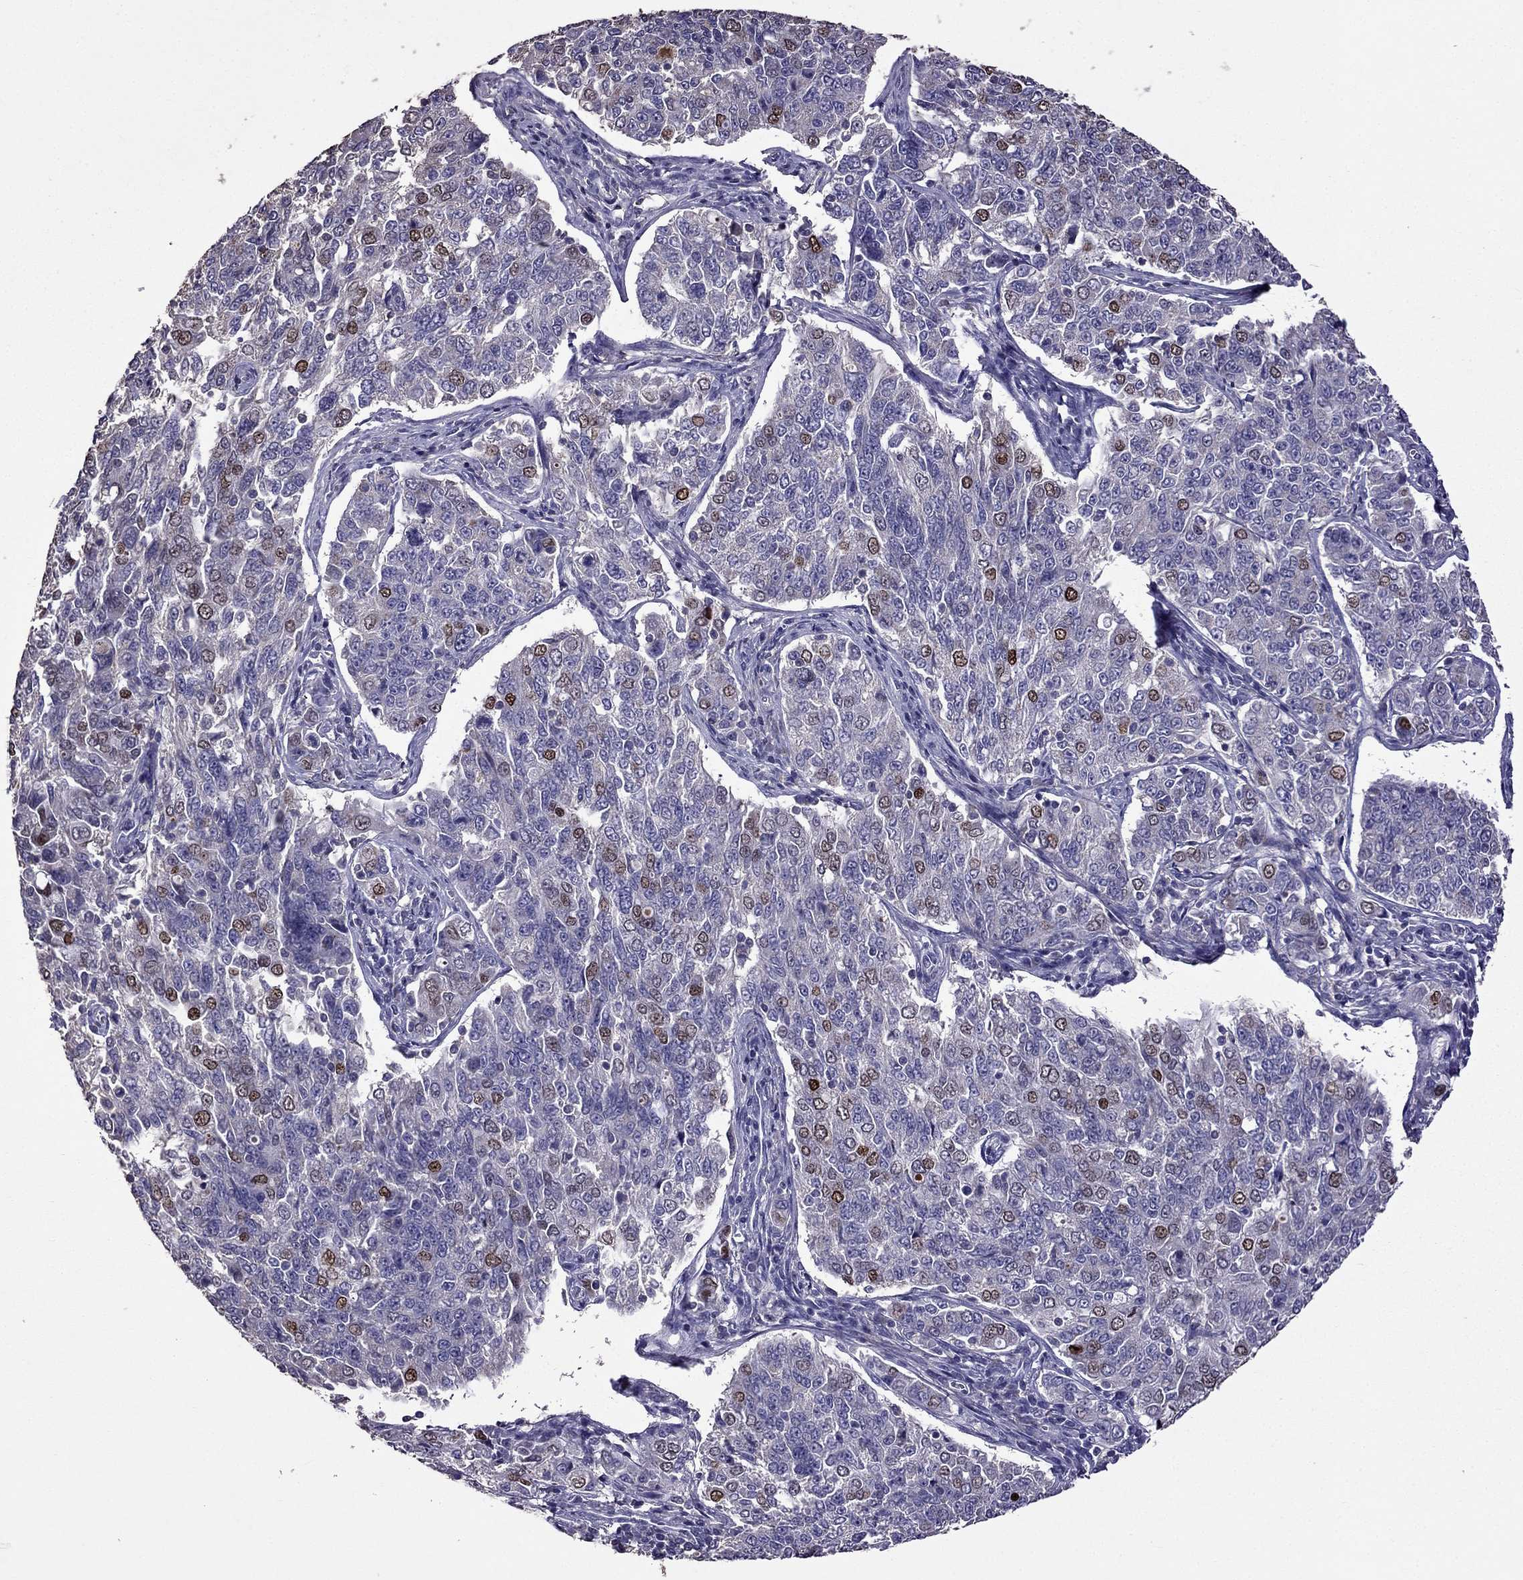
{"staining": {"intensity": "strong", "quantity": "<25%", "location": "nuclear"}, "tissue": "endometrial cancer", "cell_type": "Tumor cells", "image_type": "cancer", "snomed": [{"axis": "morphology", "description": "Adenocarcinoma, NOS"}, {"axis": "topography", "description": "Endometrium"}], "caption": "Immunohistochemistry (IHC) micrograph of endometrial adenocarcinoma stained for a protein (brown), which displays medium levels of strong nuclear staining in approximately <25% of tumor cells.", "gene": "NKX3-1", "patient": {"sex": "female", "age": 43}}